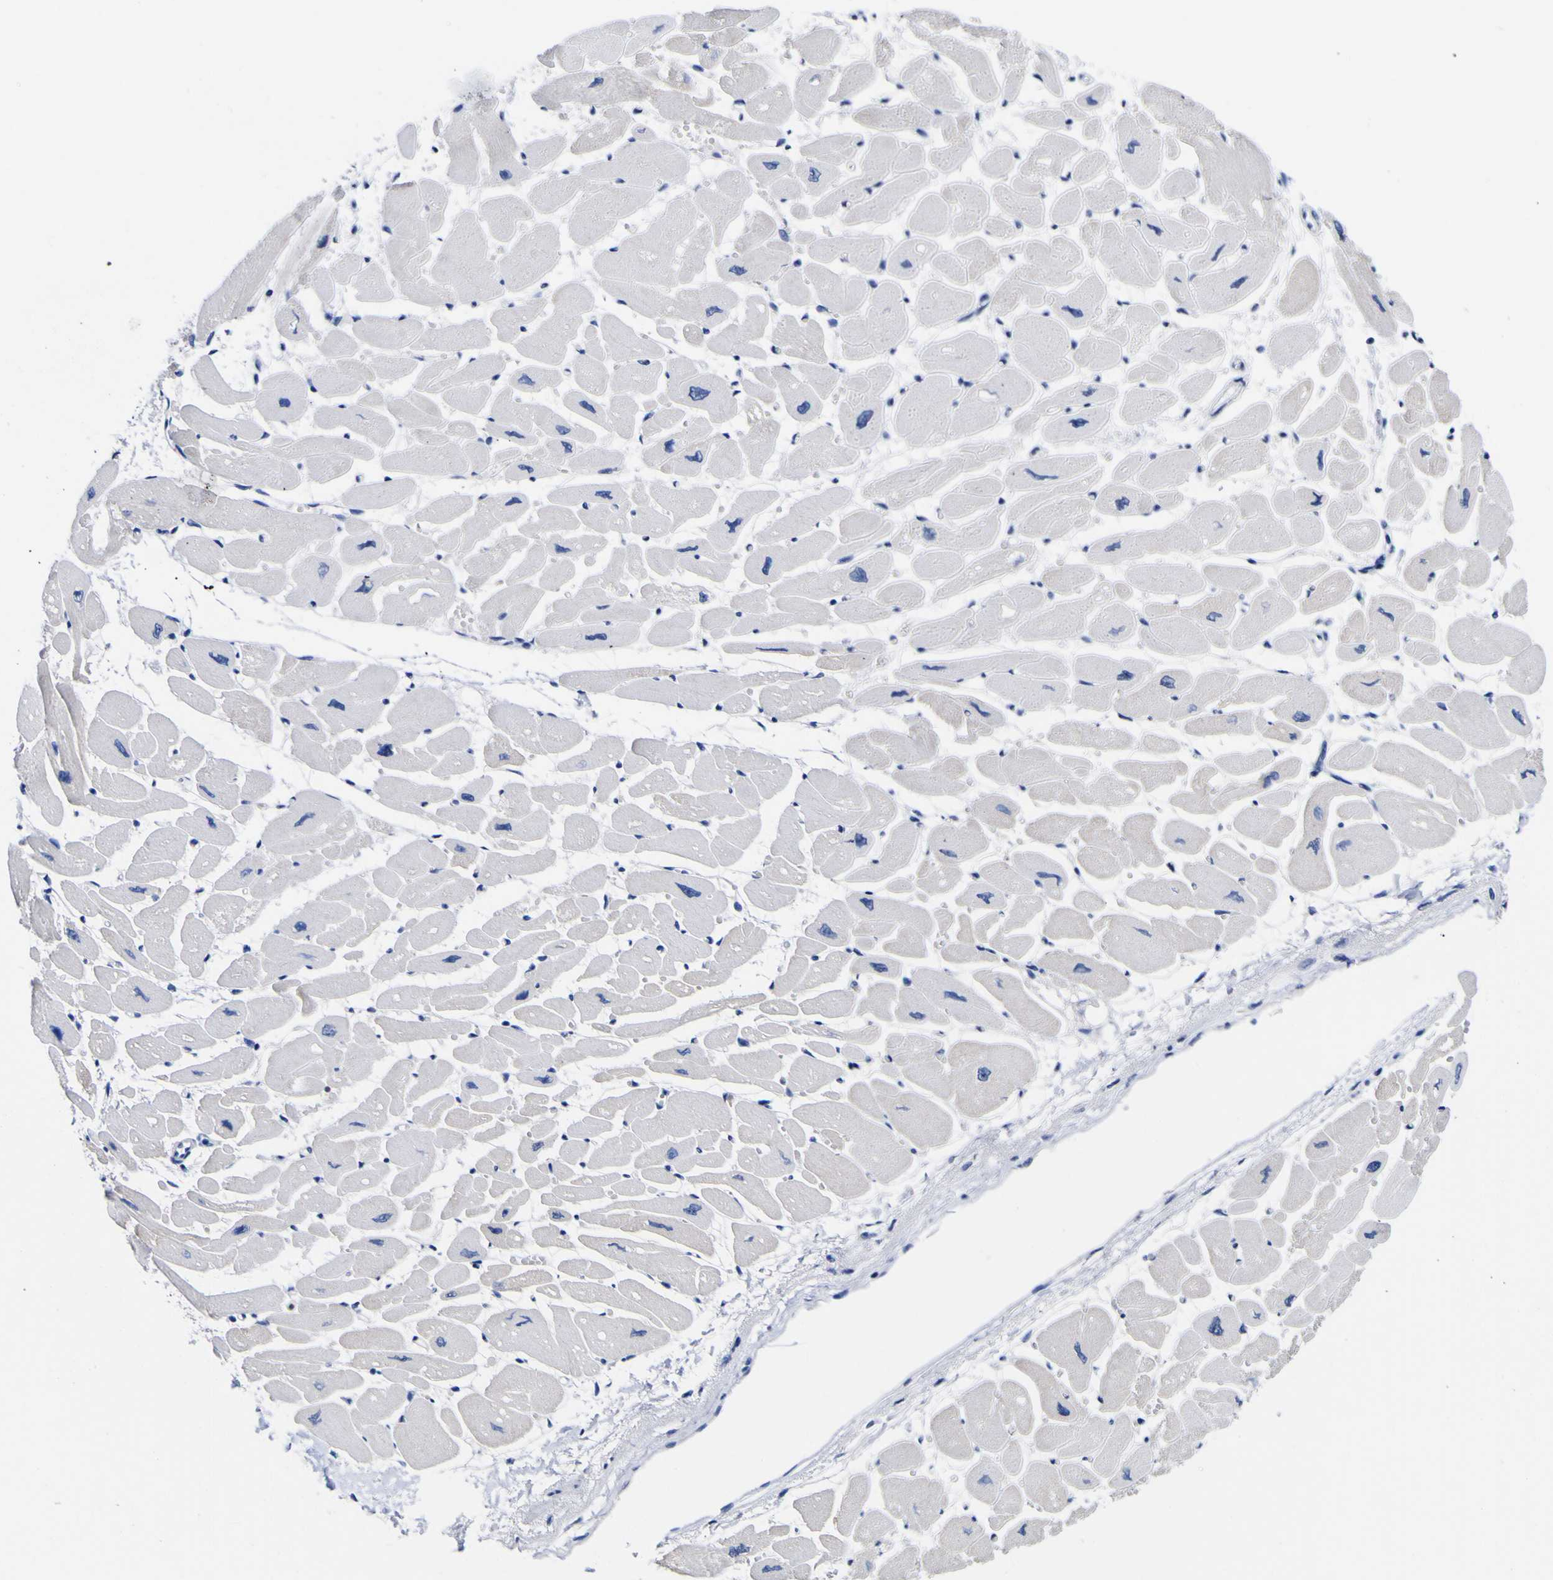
{"staining": {"intensity": "negative", "quantity": "none", "location": "none"}, "tissue": "heart muscle", "cell_type": "Cardiomyocytes", "image_type": "normal", "snomed": [{"axis": "morphology", "description": "Normal tissue, NOS"}, {"axis": "topography", "description": "Heart"}], "caption": "Cardiomyocytes are negative for brown protein staining in benign heart muscle. (DAB immunohistochemistry visualized using brightfield microscopy, high magnification).", "gene": "CASP6", "patient": {"sex": "female", "age": 54}}